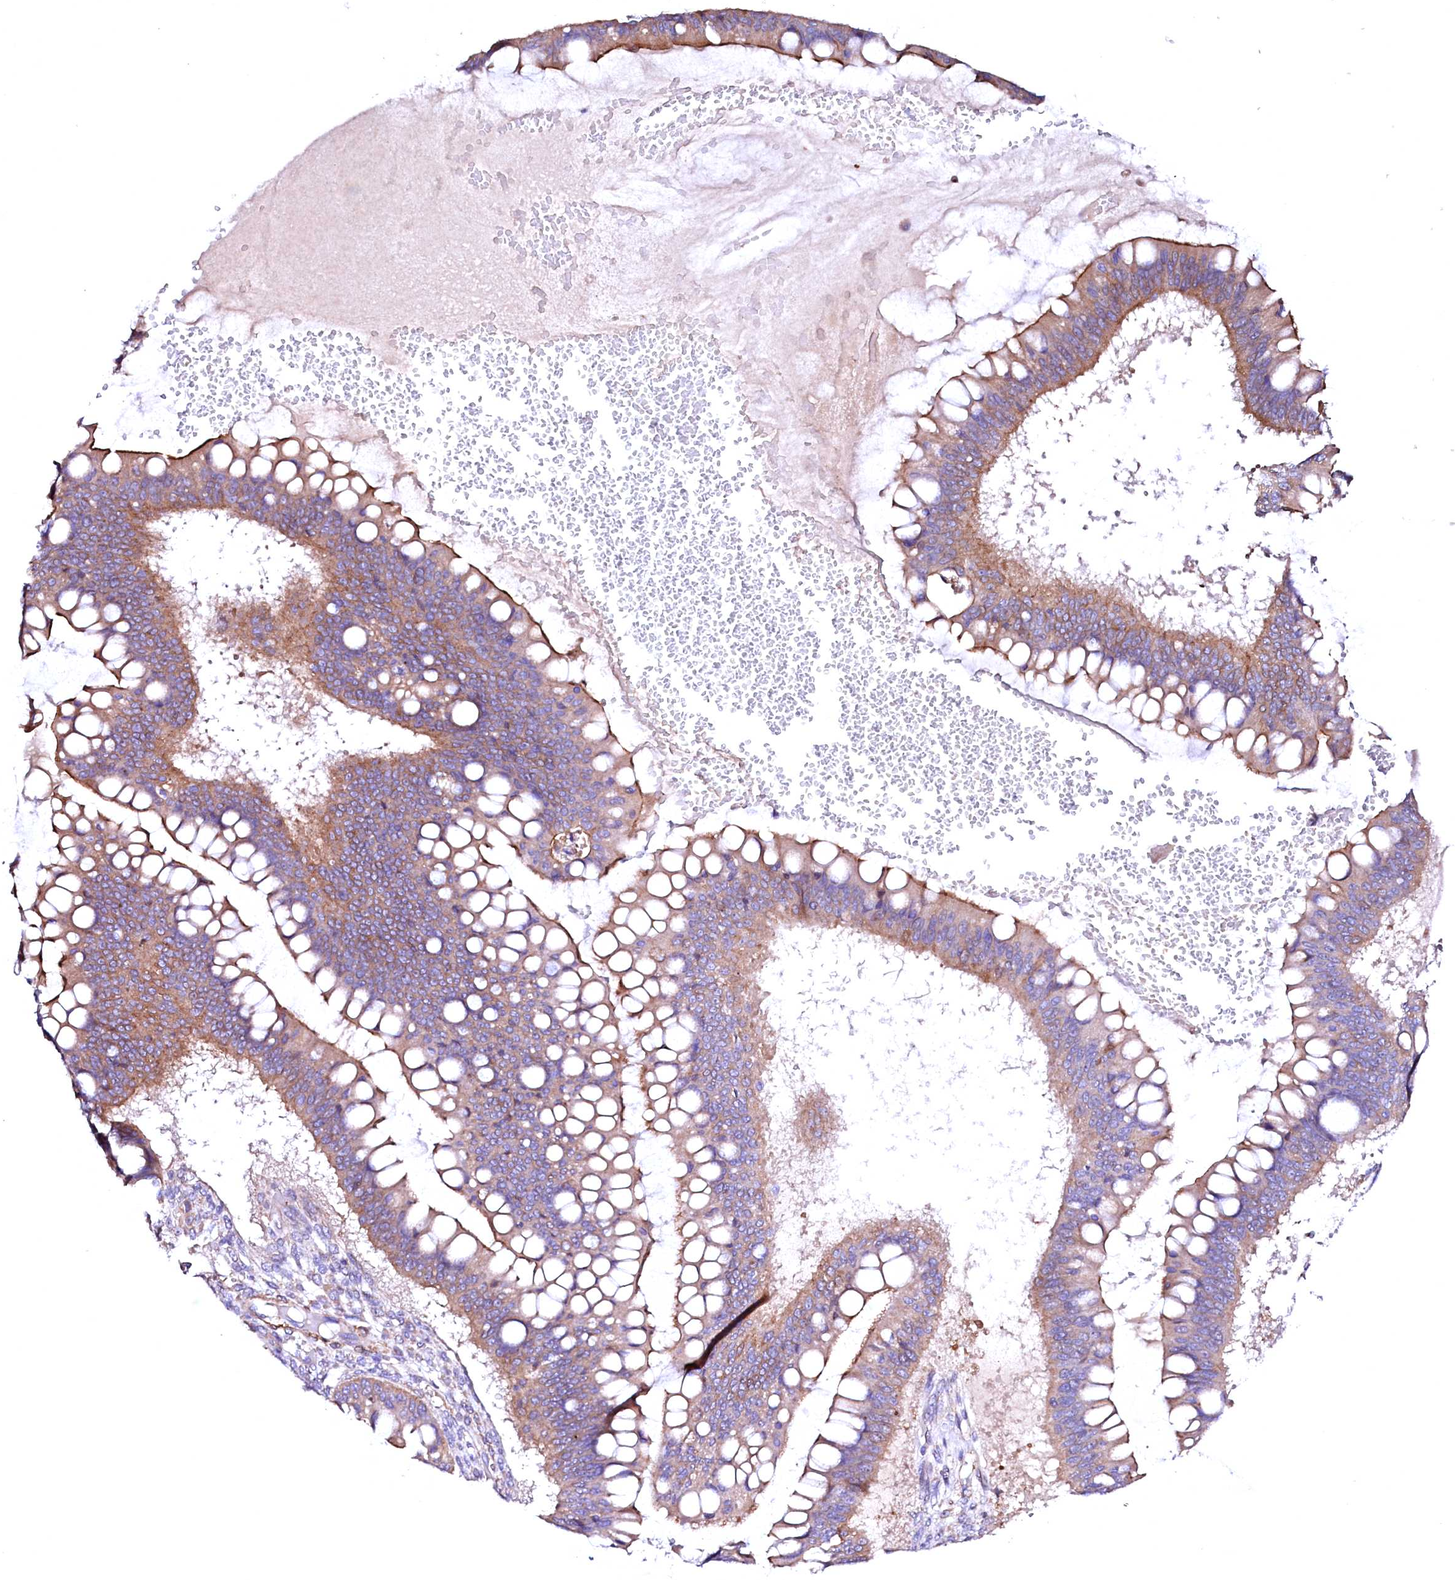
{"staining": {"intensity": "moderate", "quantity": ">75%", "location": "cytoplasmic/membranous"}, "tissue": "ovarian cancer", "cell_type": "Tumor cells", "image_type": "cancer", "snomed": [{"axis": "morphology", "description": "Cystadenocarcinoma, mucinous, NOS"}, {"axis": "topography", "description": "Ovary"}], "caption": "This photomicrograph reveals immunohistochemistry (IHC) staining of human ovarian mucinous cystadenocarcinoma, with medium moderate cytoplasmic/membranous positivity in about >75% of tumor cells.", "gene": "GPR176", "patient": {"sex": "female", "age": 73}}